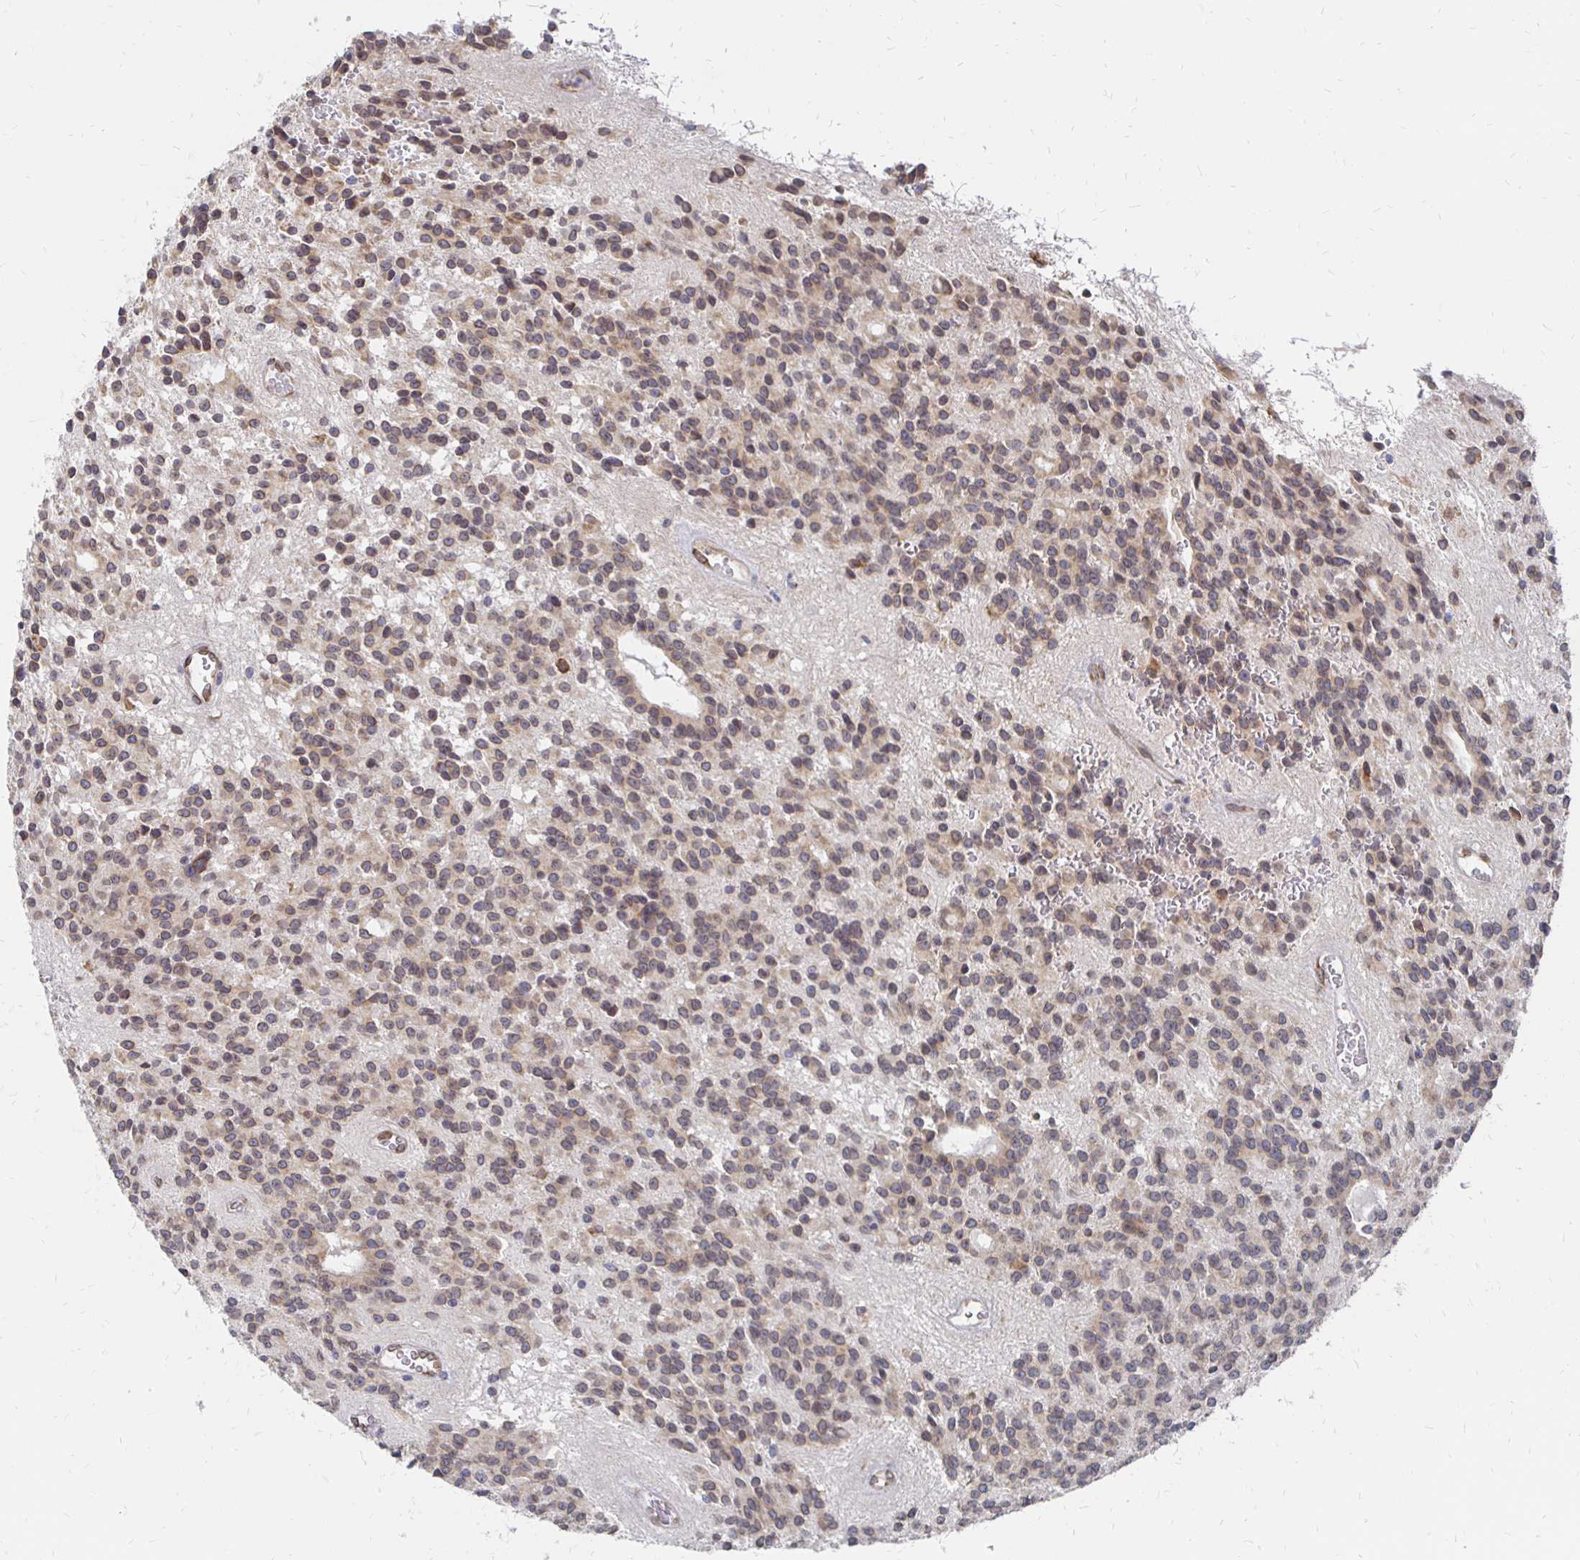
{"staining": {"intensity": "moderate", "quantity": "25%-75%", "location": "cytoplasmic/membranous,nuclear"}, "tissue": "glioma", "cell_type": "Tumor cells", "image_type": "cancer", "snomed": [{"axis": "morphology", "description": "Glioma, malignant, Low grade"}, {"axis": "topography", "description": "Brain"}], "caption": "Human glioma stained with a brown dye shows moderate cytoplasmic/membranous and nuclear positive staining in about 25%-75% of tumor cells.", "gene": "PELI3", "patient": {"sex": "male", "age": 31}}